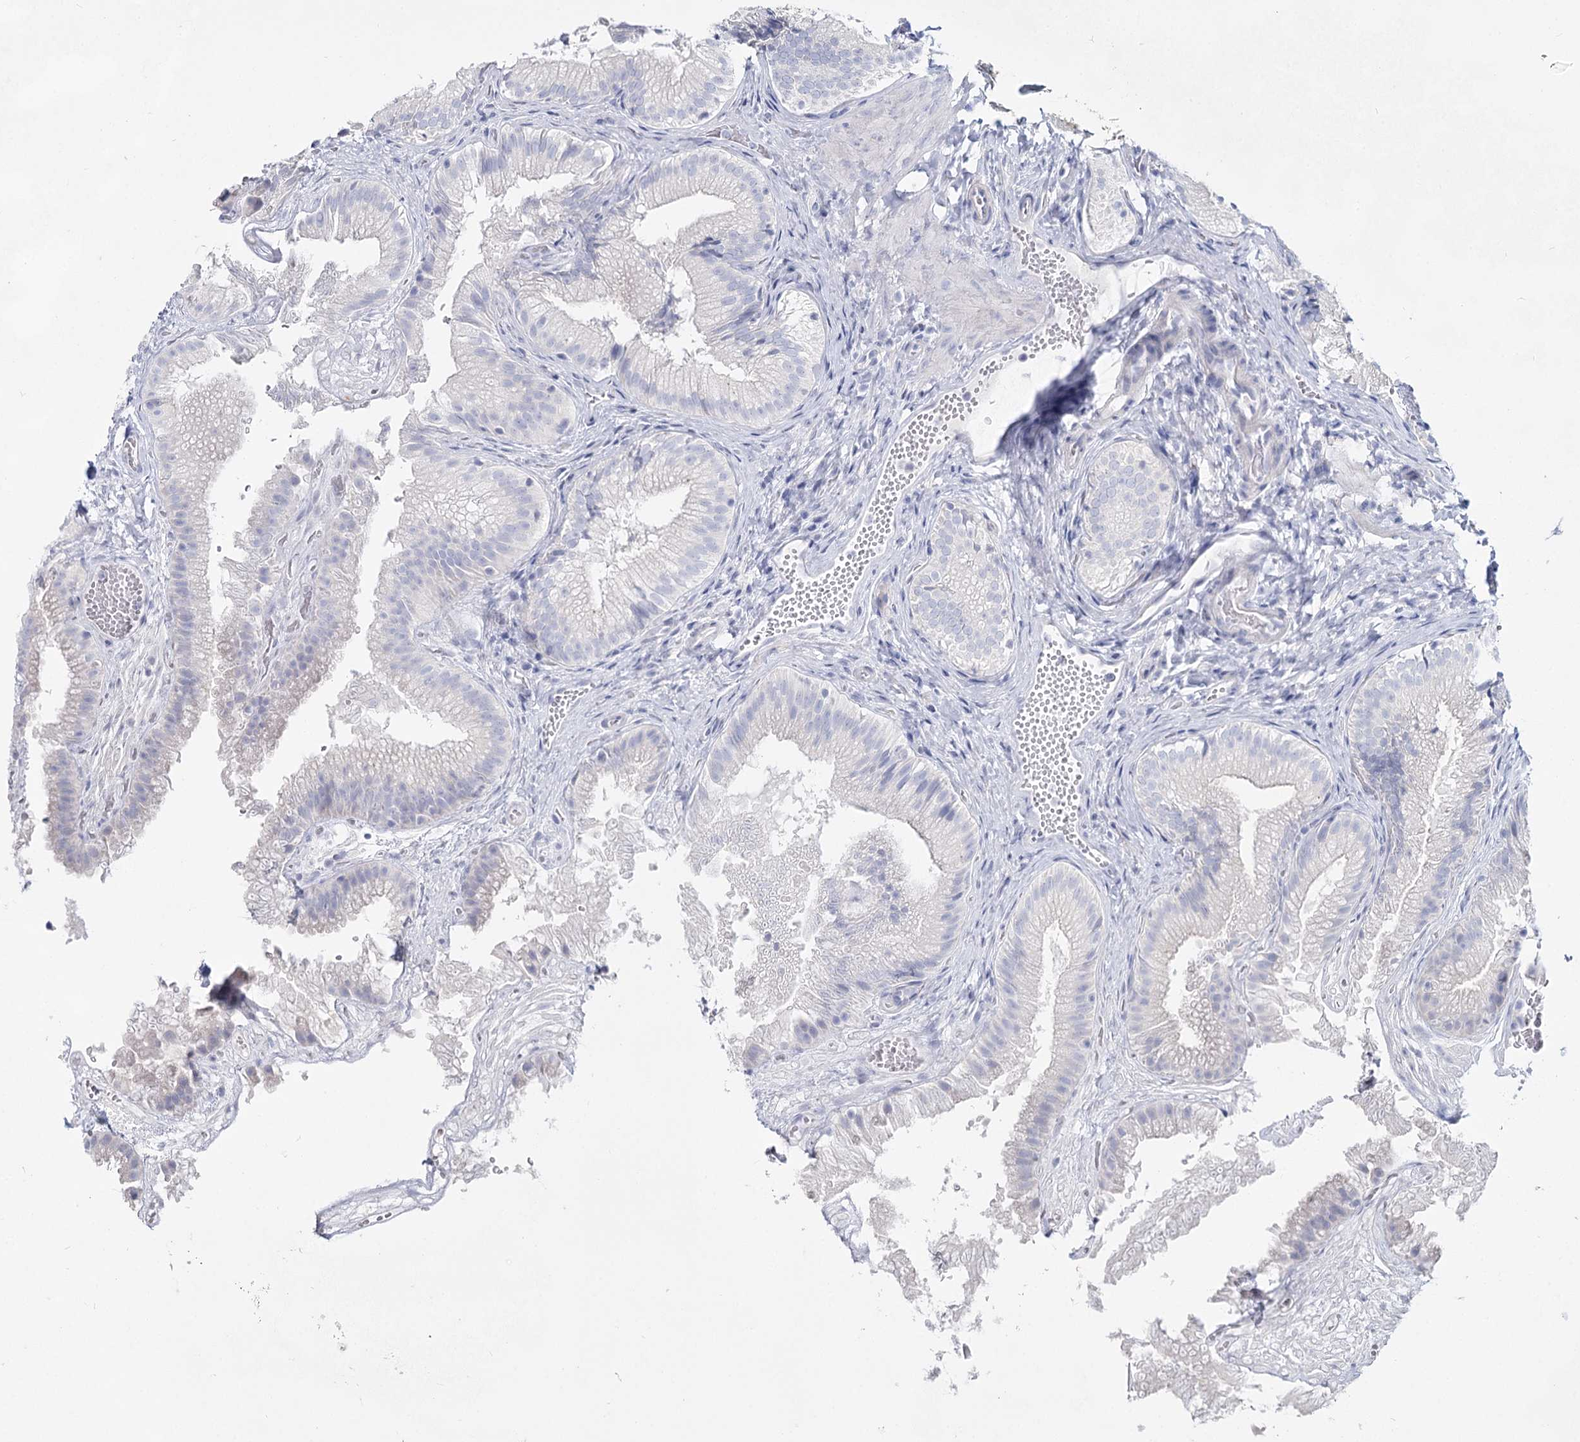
{"staining": {"intensity": "negative", "quantity": "none", "location": "none"}, "tissue": "gallbladder", "cell_type": "Glandular cells", "image_type": "normal", "snomed": [{"axis": "morphology", "description": "Normal tissue, NOS"}, {"axis": "topography", "description": "Gallbladder"}], "caption": "Immunohistochemistry histopathology image of normal gallbladder: human gallbladder stained with DAB (3,3'-diaminobenzidine) shows no significant protein positivity in glandular cells. (Brightfield microscopy of DAB immunohistochemistry (IHC) at high magnification).", "gene": "SLC17A2", "patient": {"sex": "female", "age": 30}}